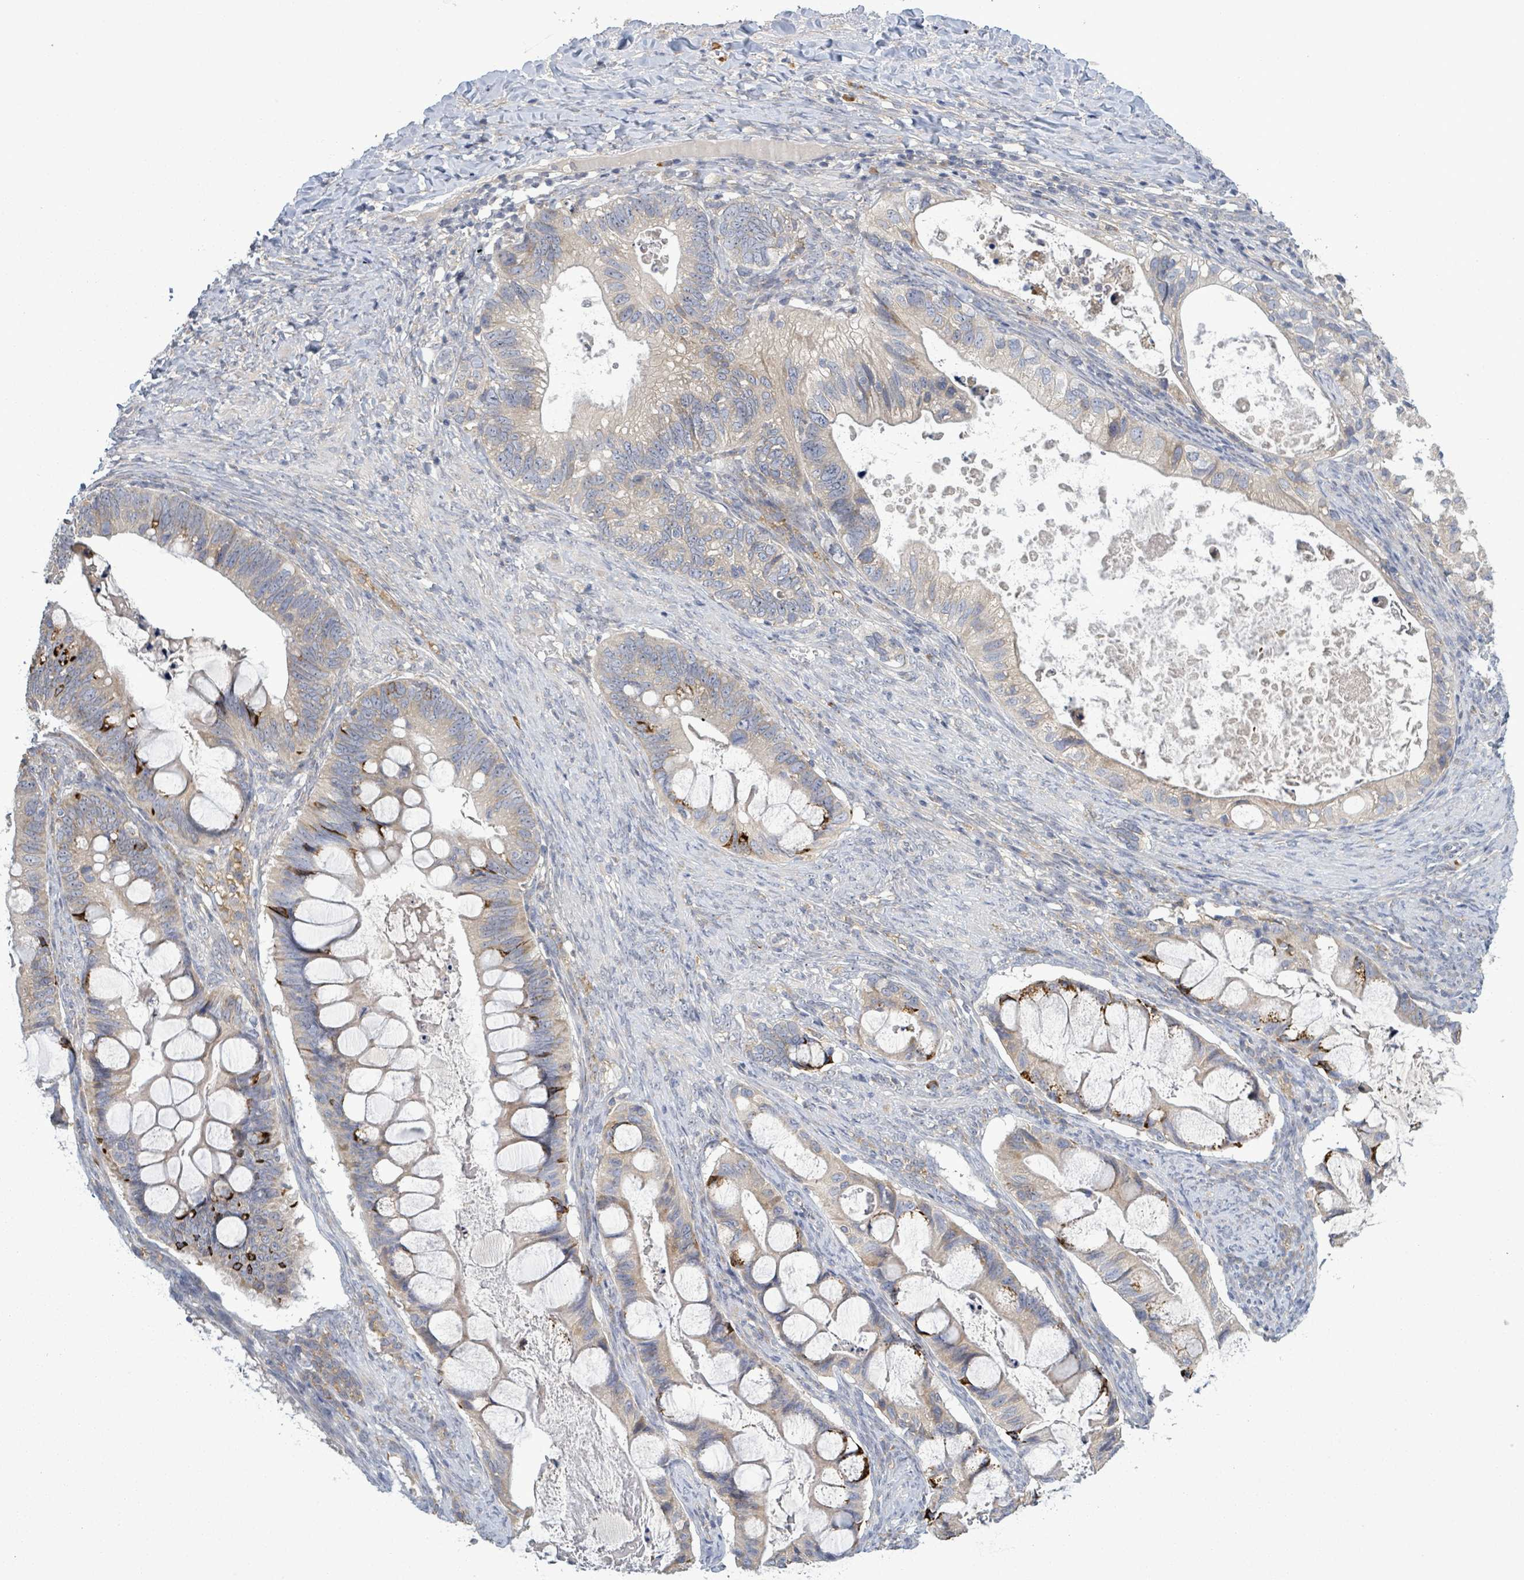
{"staining": {"intensity": "moderate", "quantity": "<25%", "location": "cytoplasmic/membranous"}, "tissue": "ovarian cancer", "cell_type": "Tumor cells", "image_type": "cancer", "snomed": [{"axis": "morphology", "description": "Cystadenocarcinoma, mucinous, NOS"}, {"axis": "topography", "description": "Ovary"}], "caption": "Ovarian cancer tissue reveals moderate cytoplasmic/membranous staining in approximately <25% of tumor cells", "gene": "ATP13A1", "patient": {"sex": "female", "age": 61}}